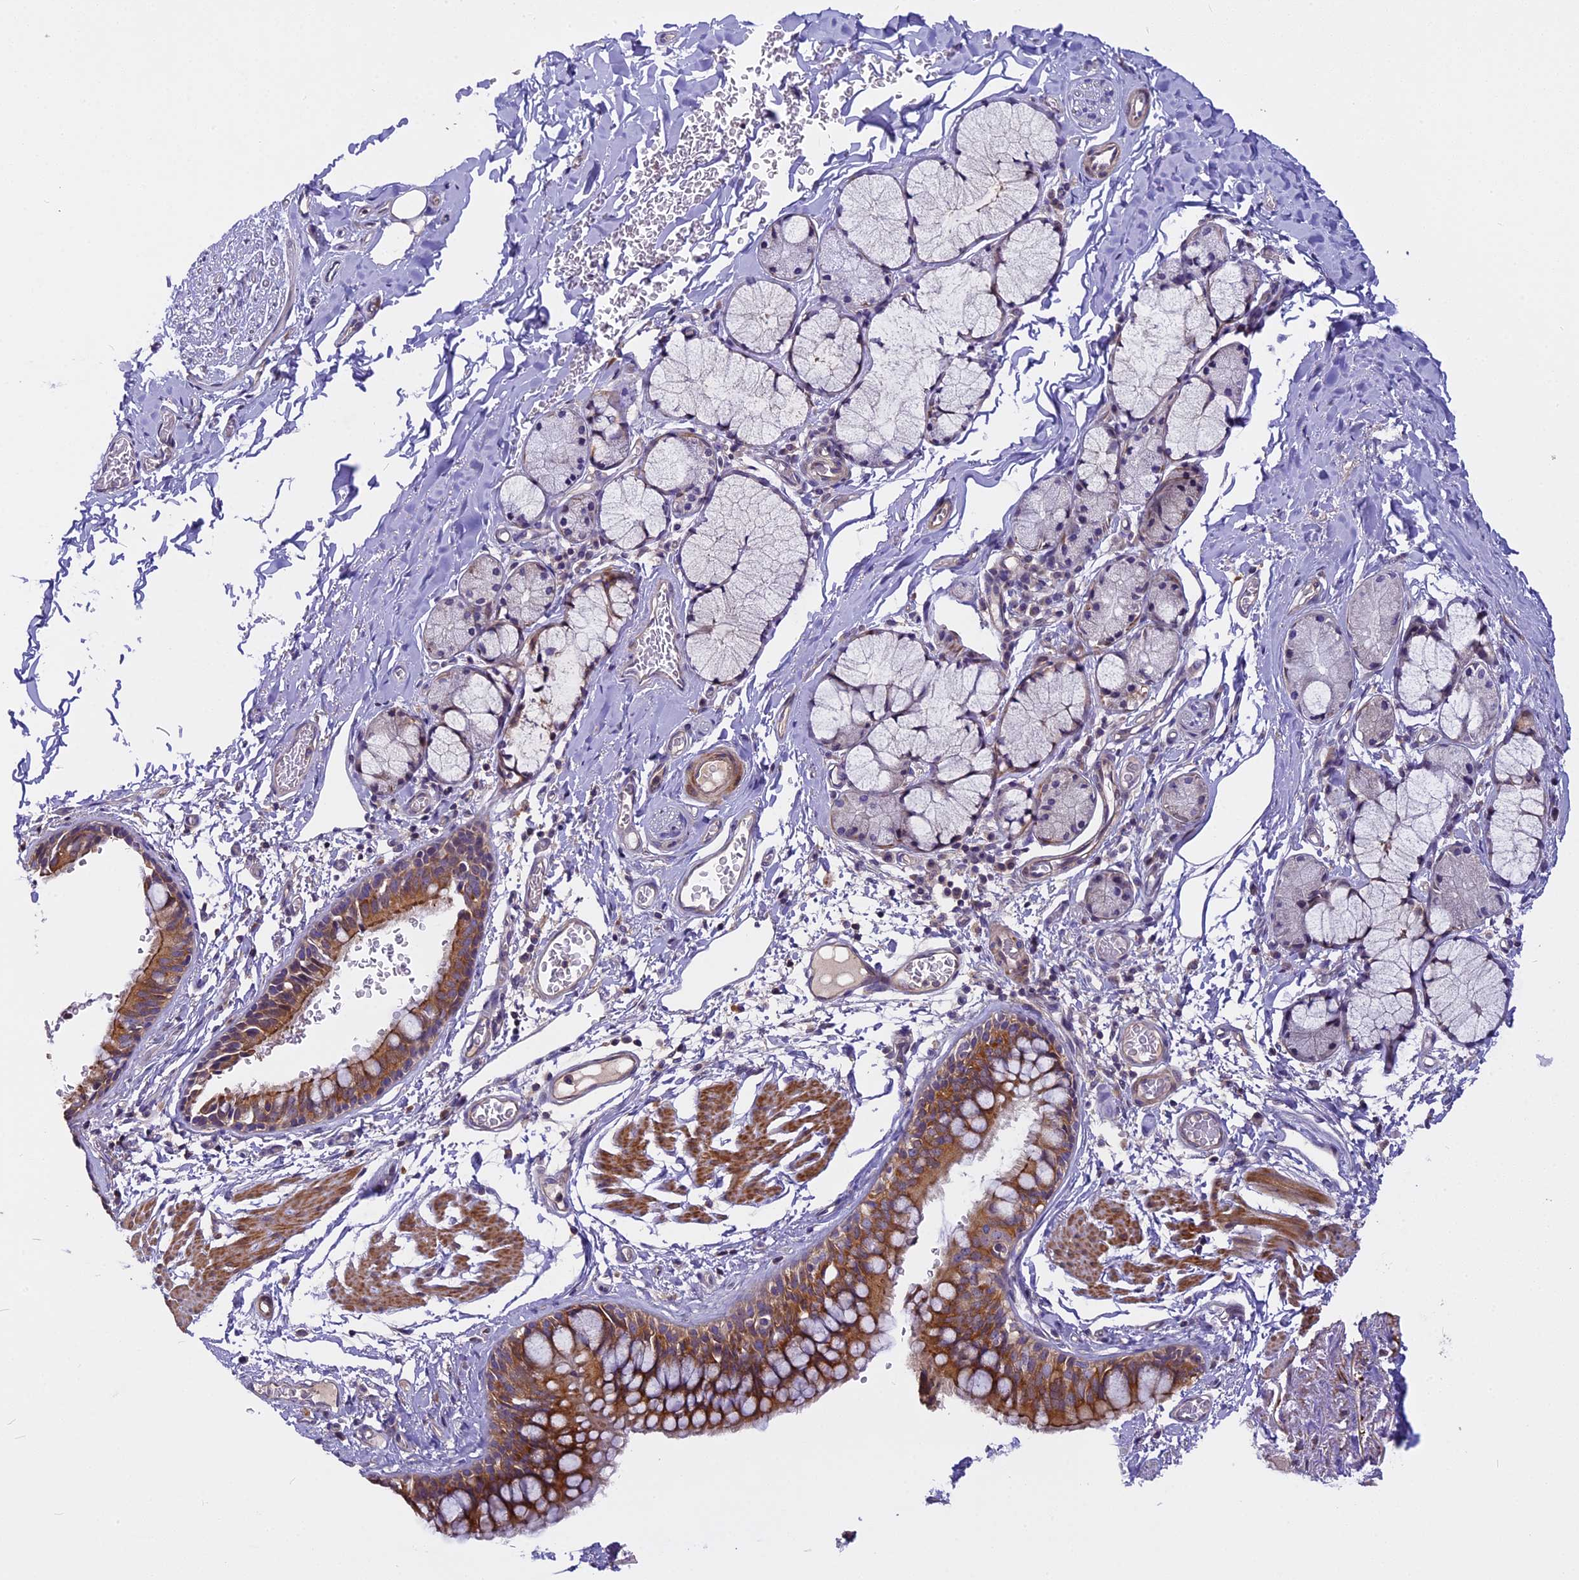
{"staining": {"intensity": "moderate", "quantity": ">75%", "location": "cytoplasmic/membranous"}, "tissue": "bronchus", "cell_type": "Respiratory epithelial cells", "image_type": "normal", "snomed": [{"axis": "morphology", "description": "Normal tissue, NOS"}, {"axis": "topography", "description": "Cartilage tissue"}, {"axis": "topography", "description": "Bronchus"}], "caption": "Immunohistochemistry (IHC) histopathology image of benign bronchus: bronchus stained using immunohistochemistry (IHC) displays medium levels of moderate protein expression localized specifically in the cytoplasmic/membranous of respiratory epithelial cells, appearing as a cytoplasmic/membranous brown color.", "gene": "FAM98C", "patient": {"sex": "female", "age": 36}}